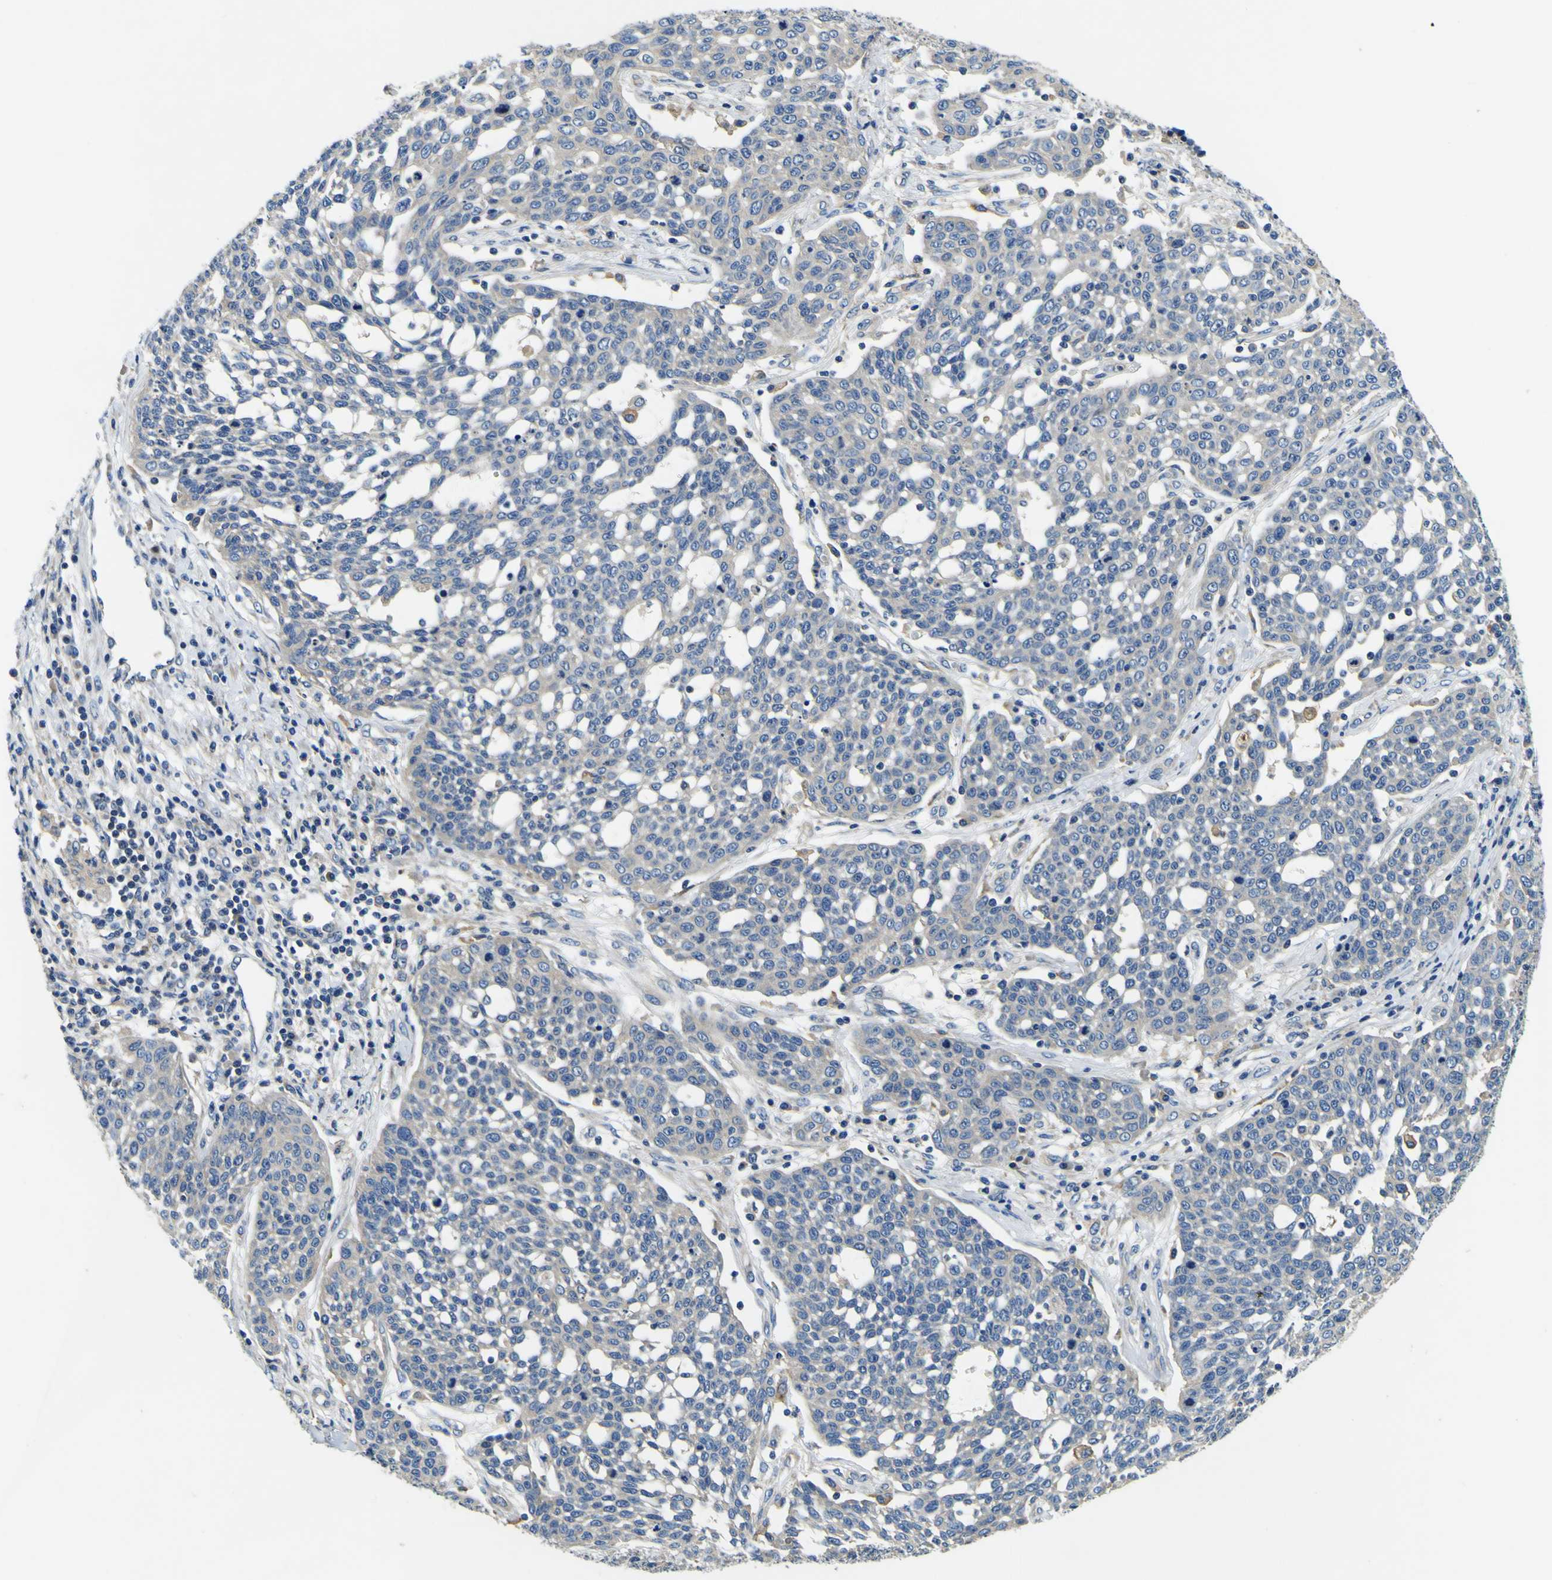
{"staining": {"intensity": "negative", "quantity": "none", "location": "none"}, "tissue": "cervical cancer", "cell_type": "Tumor cells", "image_type": "cancer", "snomed": [{"axis": "morphology", "description": "Squamous cell carcinoma, NOS"}, {"axis": "topography", "description": "Cervix"}], "caption": "High power microscopy image of an immunohistochemistry (IHC) photomicrograph of squamous cell carcinoma (cervical), revealing no significant expression in tumor cells. (Brightfield microscopy of DAB (3,3'-diaminobenzidine) IHC at high magnification).", "gene": "CLSTN1", "patient": {"sex": "female", "age": 34}}